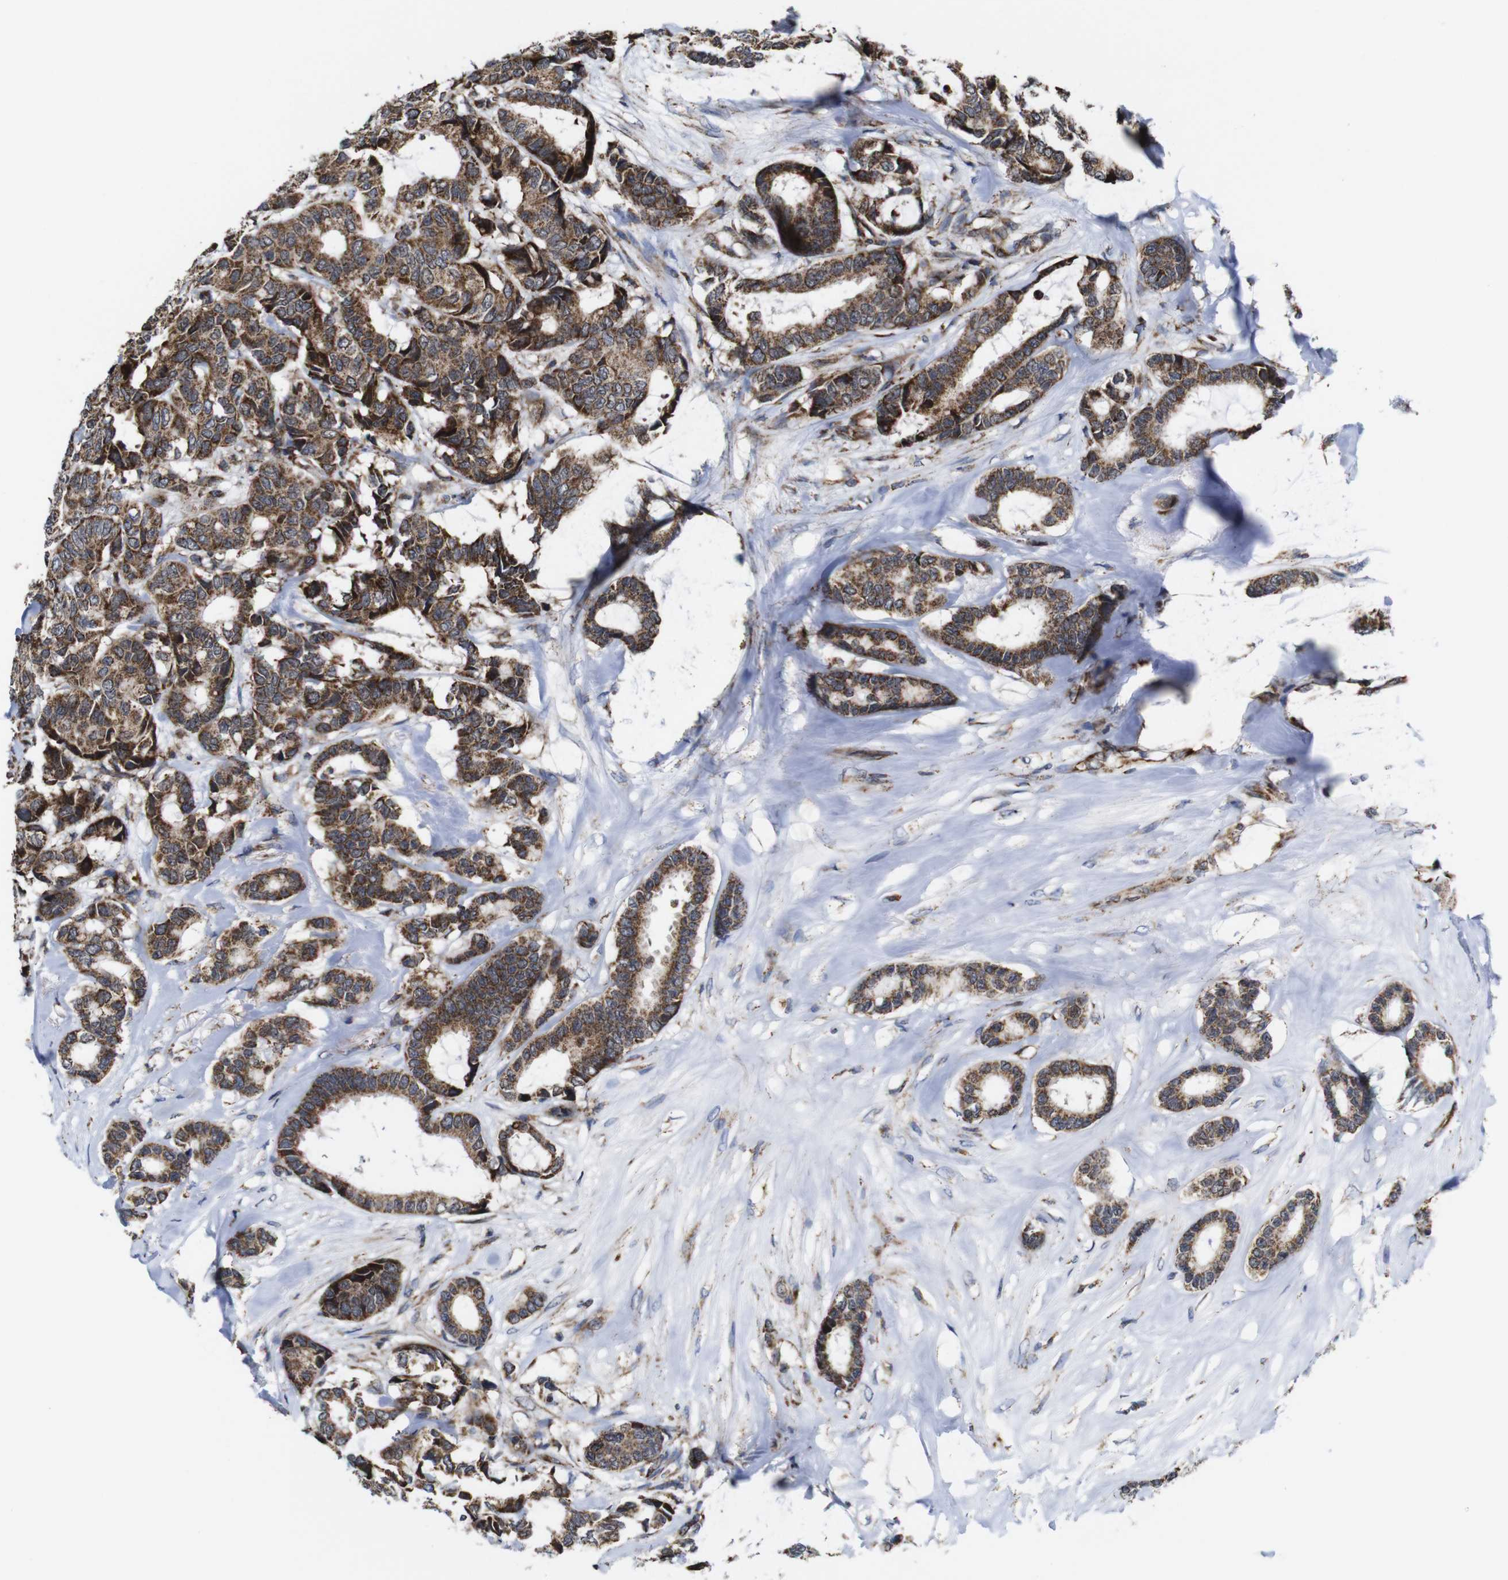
{"staining": {"intensity": "moderate", "quantity": ">75%", "location": "cytoplasmic/membranous"}, "tissue": "breast cancer", "cell_type": "Tumor cells", "image_type": "cancer", "snomed": [{"axis": "morphology", "description": "Duct carcinoma"}, {"axis": "topography", "description": "Breast"}], "caption": "This is an image of IHC staining of intraductal carcinoma (breast), which shows moderate staining in the cytoplasmic/membranous of tumor cells.", "gene": "C17orf80", "patient": {"sex": "female", "age": 87}}